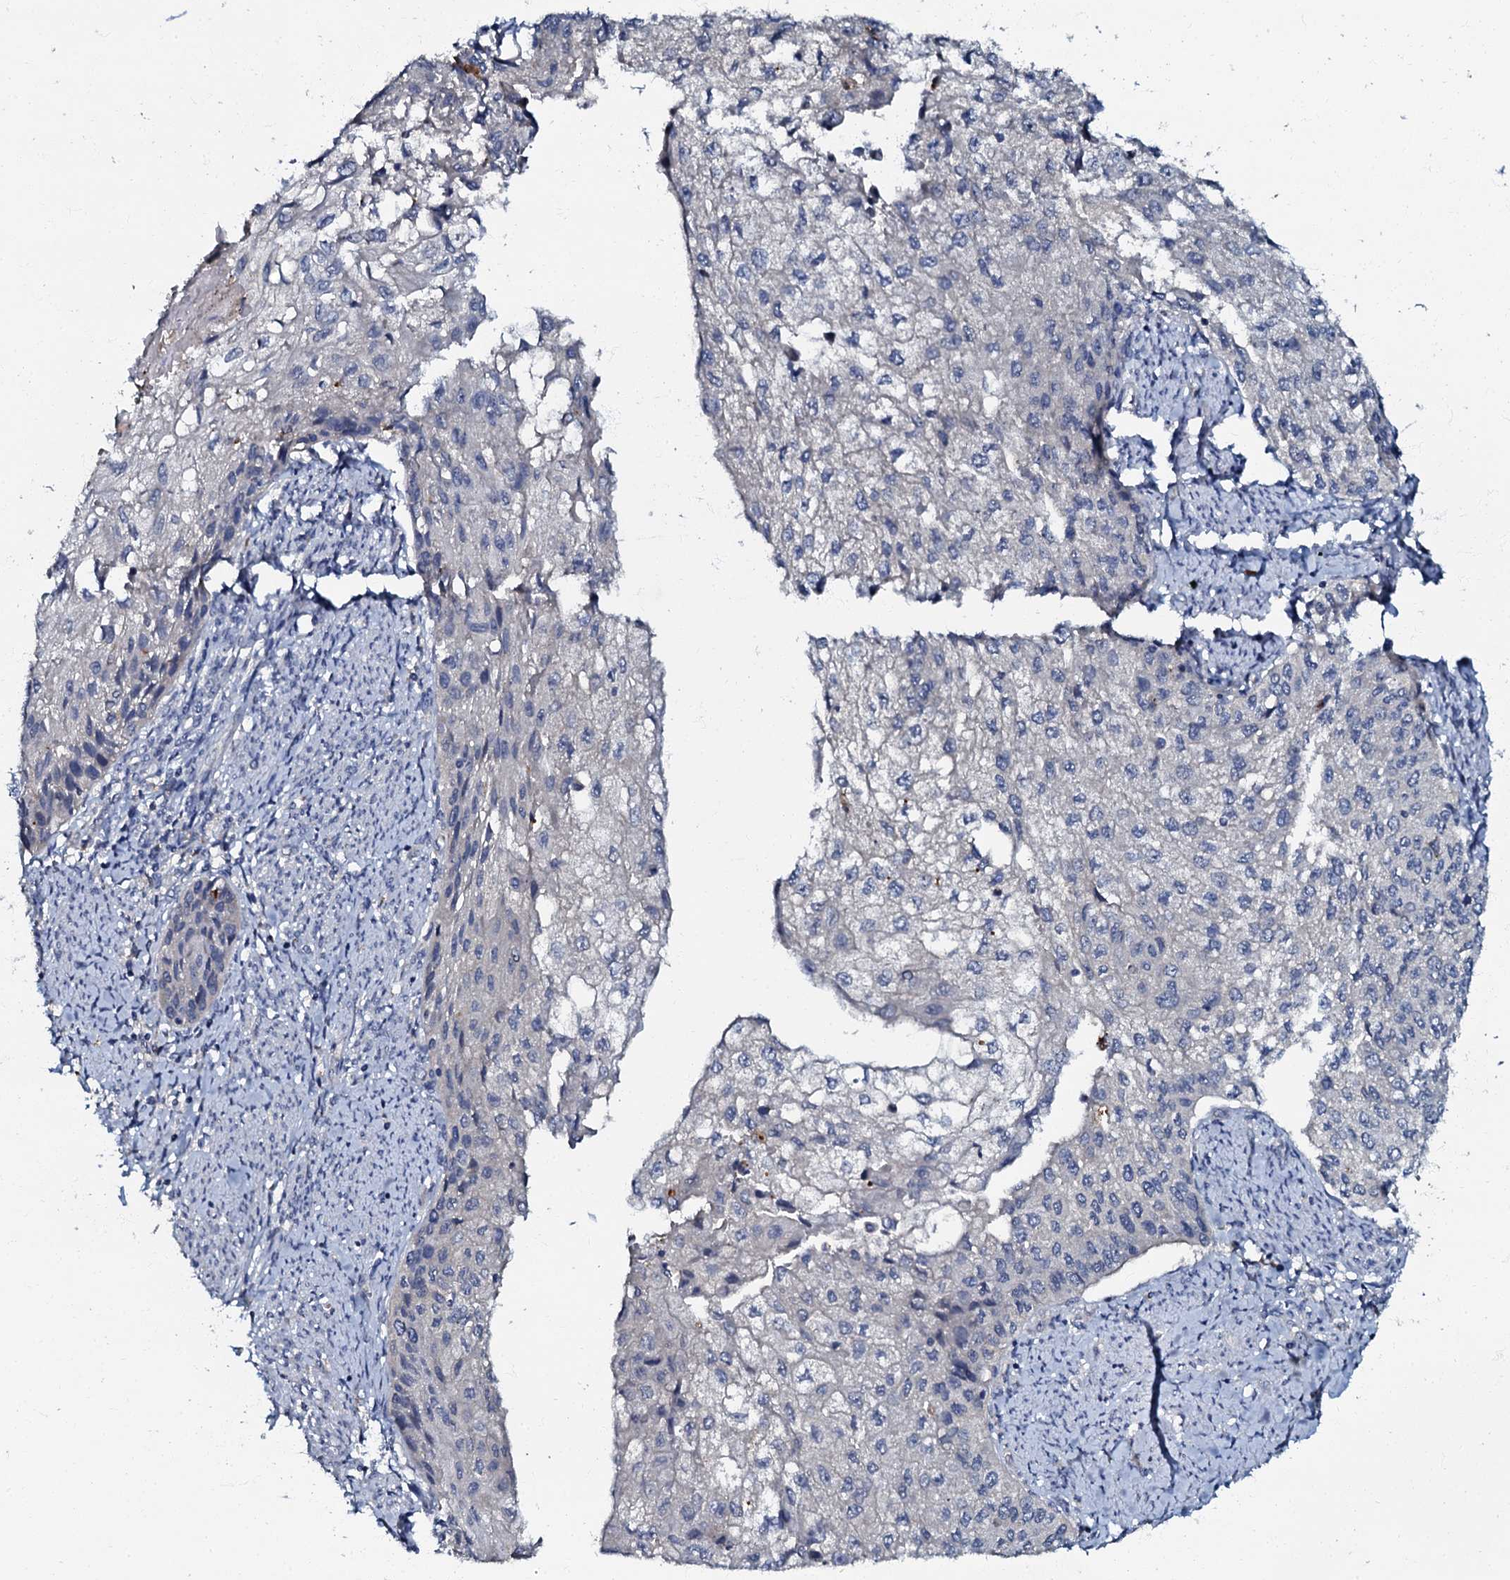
{"staining": {"intensity": "negative", "quantity": "none", "location": "none"}, "tissue": "cervical cancer", "cell_type": "Tumor cells", "image_type": "cancer", "snomed": [{"axis": "morphology", "description": "Squamous cell carcinoma, NOS"}, {"axis": "topography", "description": "Cervix"}], "caption": "Immunohistochemical staining of cervical cancer demonstrates no significant expression in tumor cells.", "gene": "OLAH", "patient": {"sex": "female", "age": 67}}